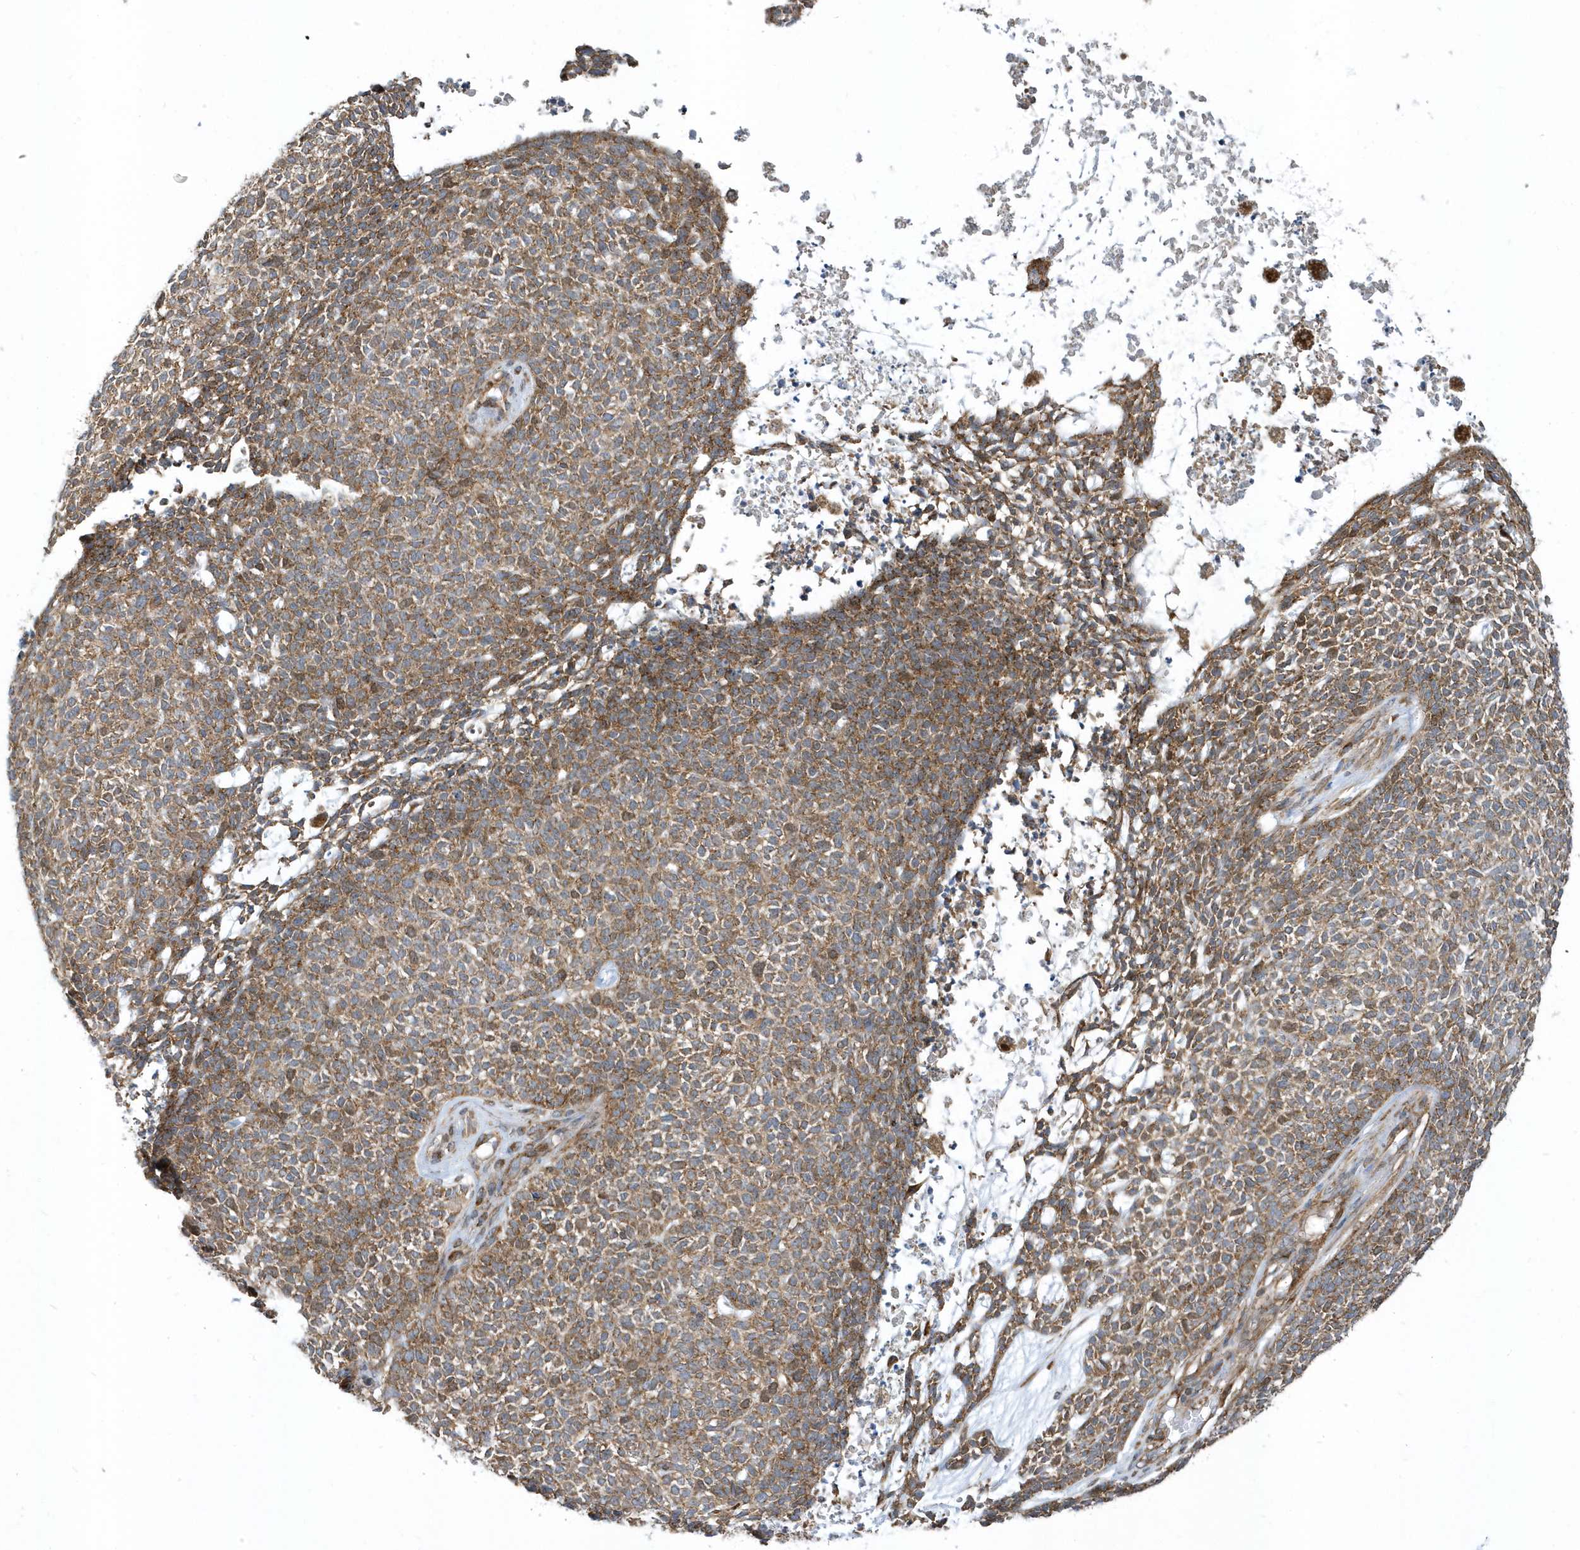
{"staining": {"intensity": "moderate", "quantity": ">75%", "location": "cytoplasmic/membranous"}, "tissue": "skin cancer", "cell_type": "Tumor cells", "image_type": "cancer", "snomed": [{"axis": "morphology", "description": "Basal cell carcinoma"}, {"axis": "topography", "description": "Skin"}], "caption": "An immunohistochemistry micrograph of neoplastic tissue is shown. Protein staining in brown shows moderate cytoplasmic/membranous positivity in skin basal cell carcinoma within tumor cells.", "gene": "HRH4", "patient": {"sex": "female", "age": 84}}